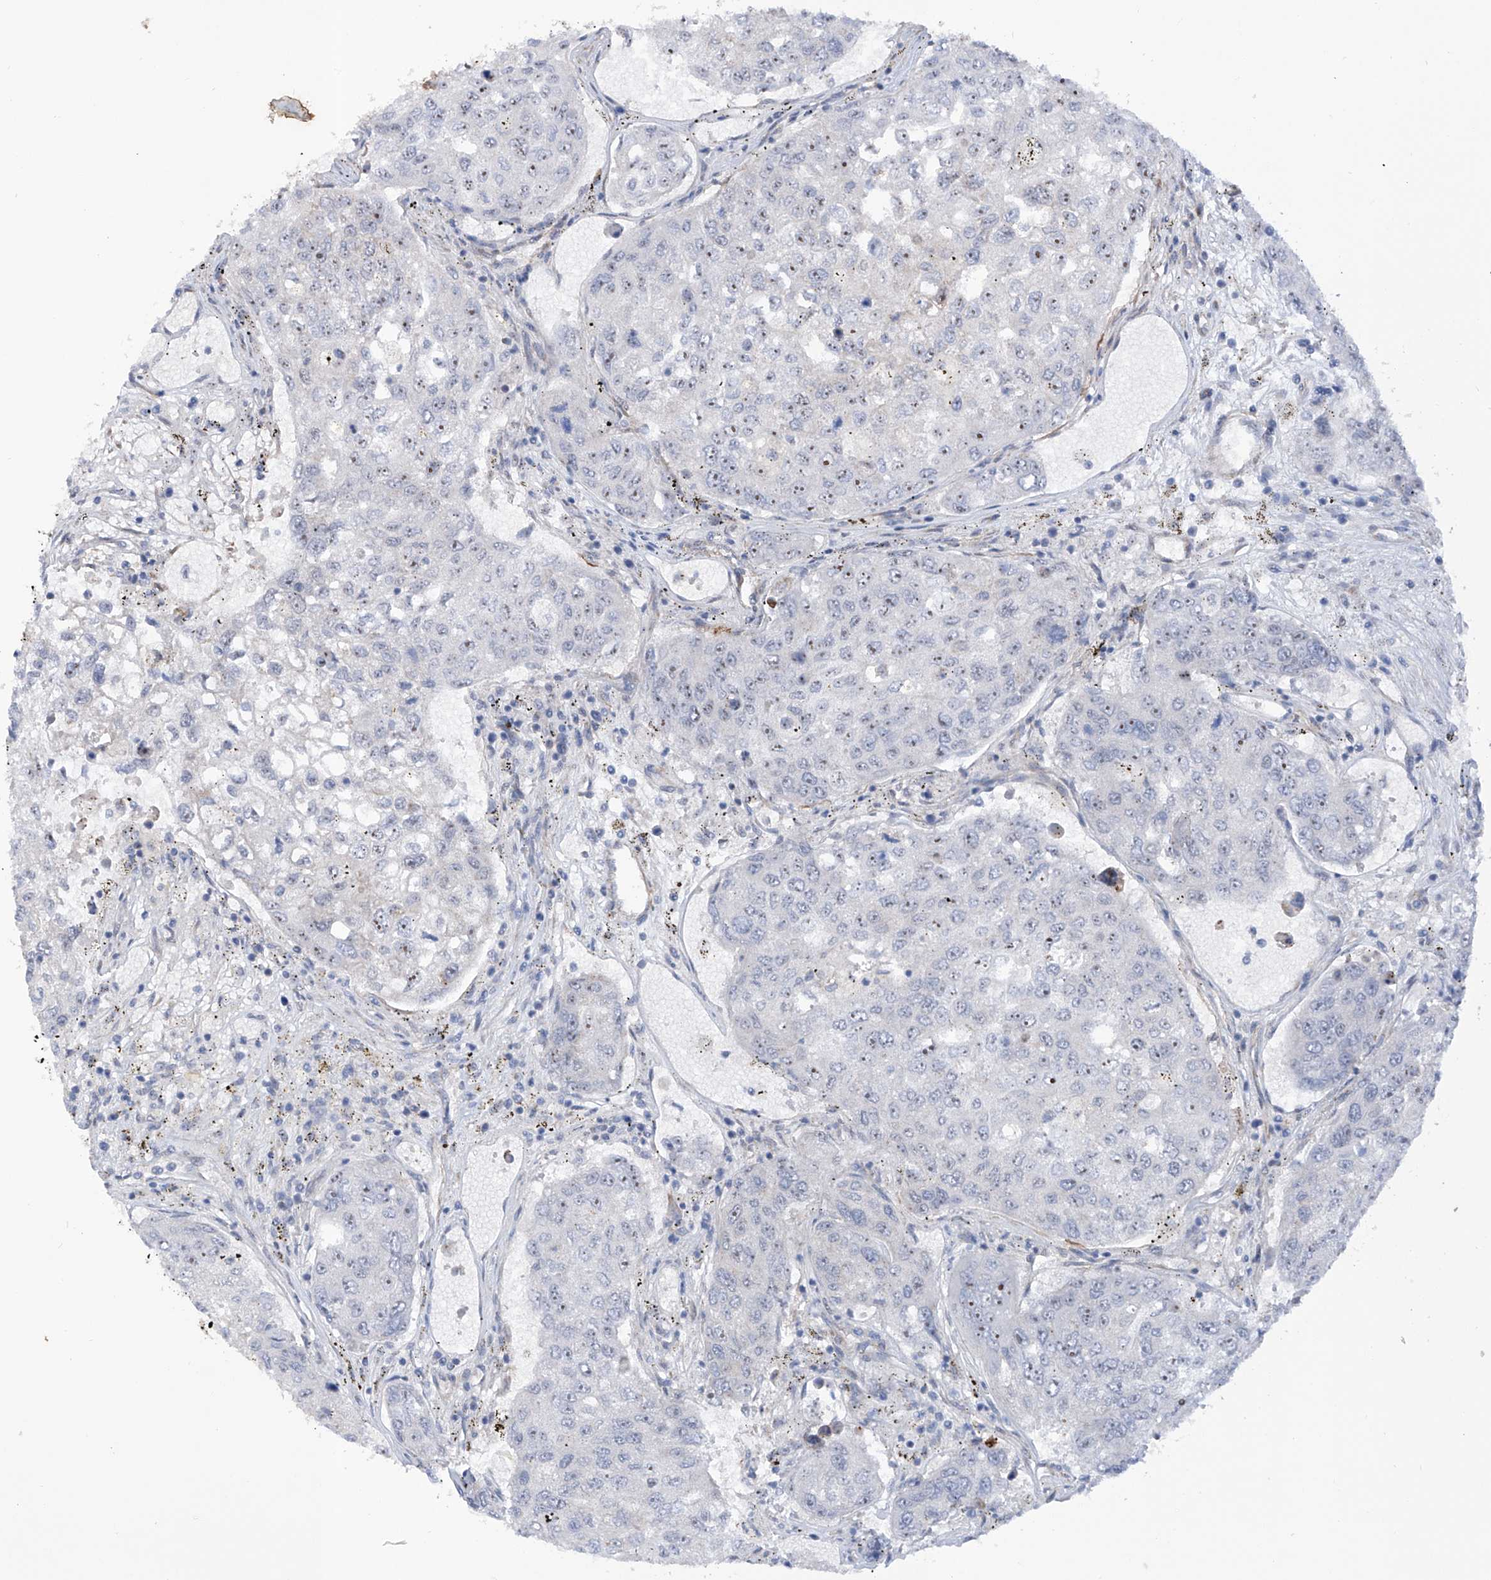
{"staining": {"intensity": "negative", "quantity": "none", "location": "none"}, "tissue": "urothelial cancer", "cell_type": "Tumor cells", "image_type": "cancer", "snomed": [{"axis": "morphology", "description": "Urothelial carcinoma, High grade"}, {"axis": "topography", "description": "Lymph node"}, {"axis": "topography", "description": "Urinary bladder"}], "caption": "Immunohistochemistry of human urothelial cancer shows no staining in tumor cells.", "gene": "ZNF490", "patient": {"sex": "male", "age": 51}}